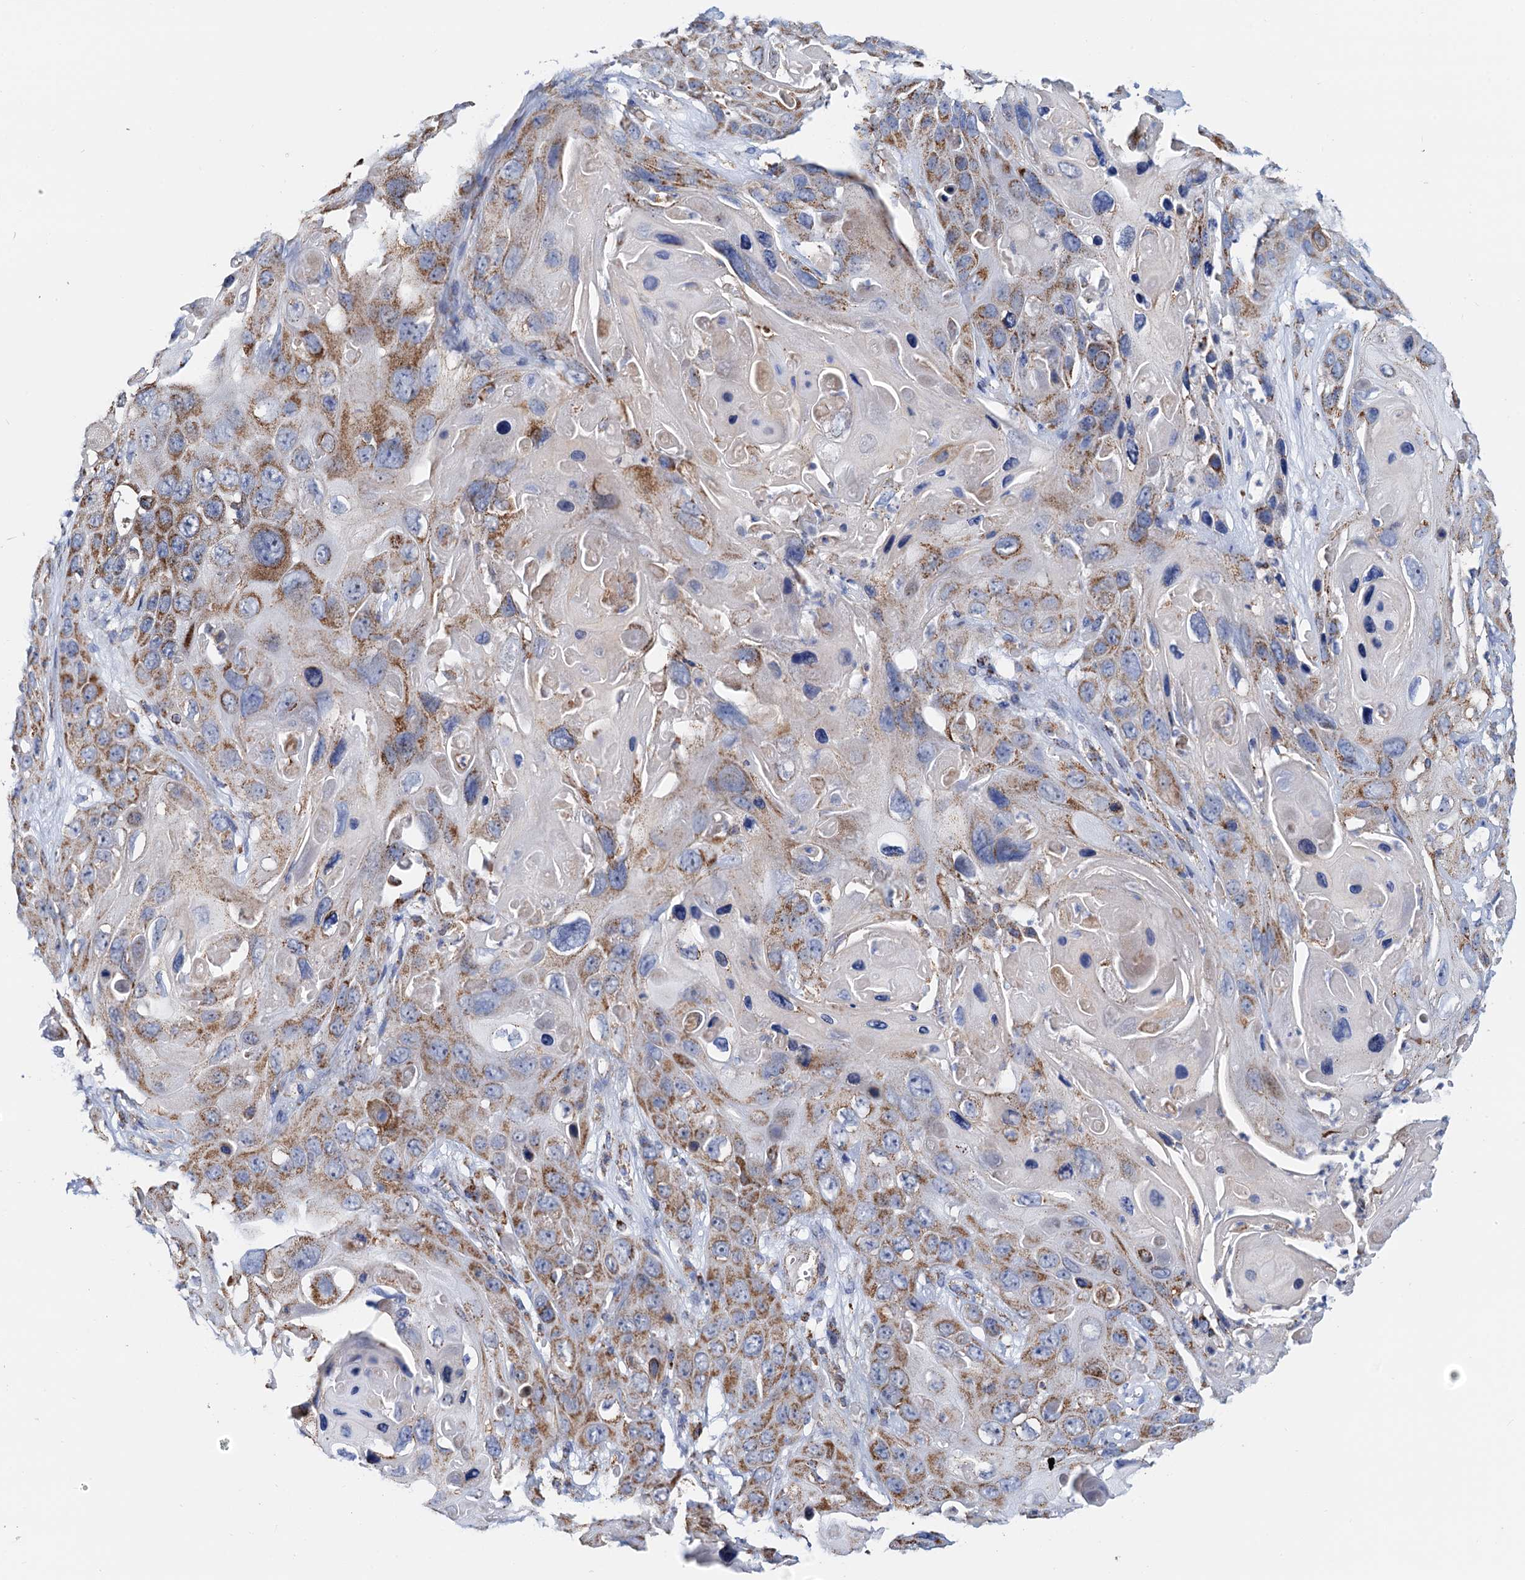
{"staining": {"intensity": "moderate", "quantity": ">75%", "location": "cytoplasmic/membranous"}, "tissue": "skin cancer", "cell_type": "Tumor cells", "image_type": "cancer", "snomed": [{"axis": "morphology", "description": "Squamous cell carcinoma, NOS"}, {"axis": "topography", "description": "Skin"}], "caption": "High-magnification brightfield microscopy of skin cancer (squamous cell carcinoma) stained with DAB (3,3'-diaminobenzidine) (brown) and counterstained with hematoxylin (blue). tumor cells exhibit moderate cytoplasmic/membranous staining is identified in about>75% of cells. (DAB (3,3'-diaminobenzidine) = brown stain, brightfield microscopy at high magnification).", "gene": "C2CD3", "patient": {"sex": "male", "age": 55}}